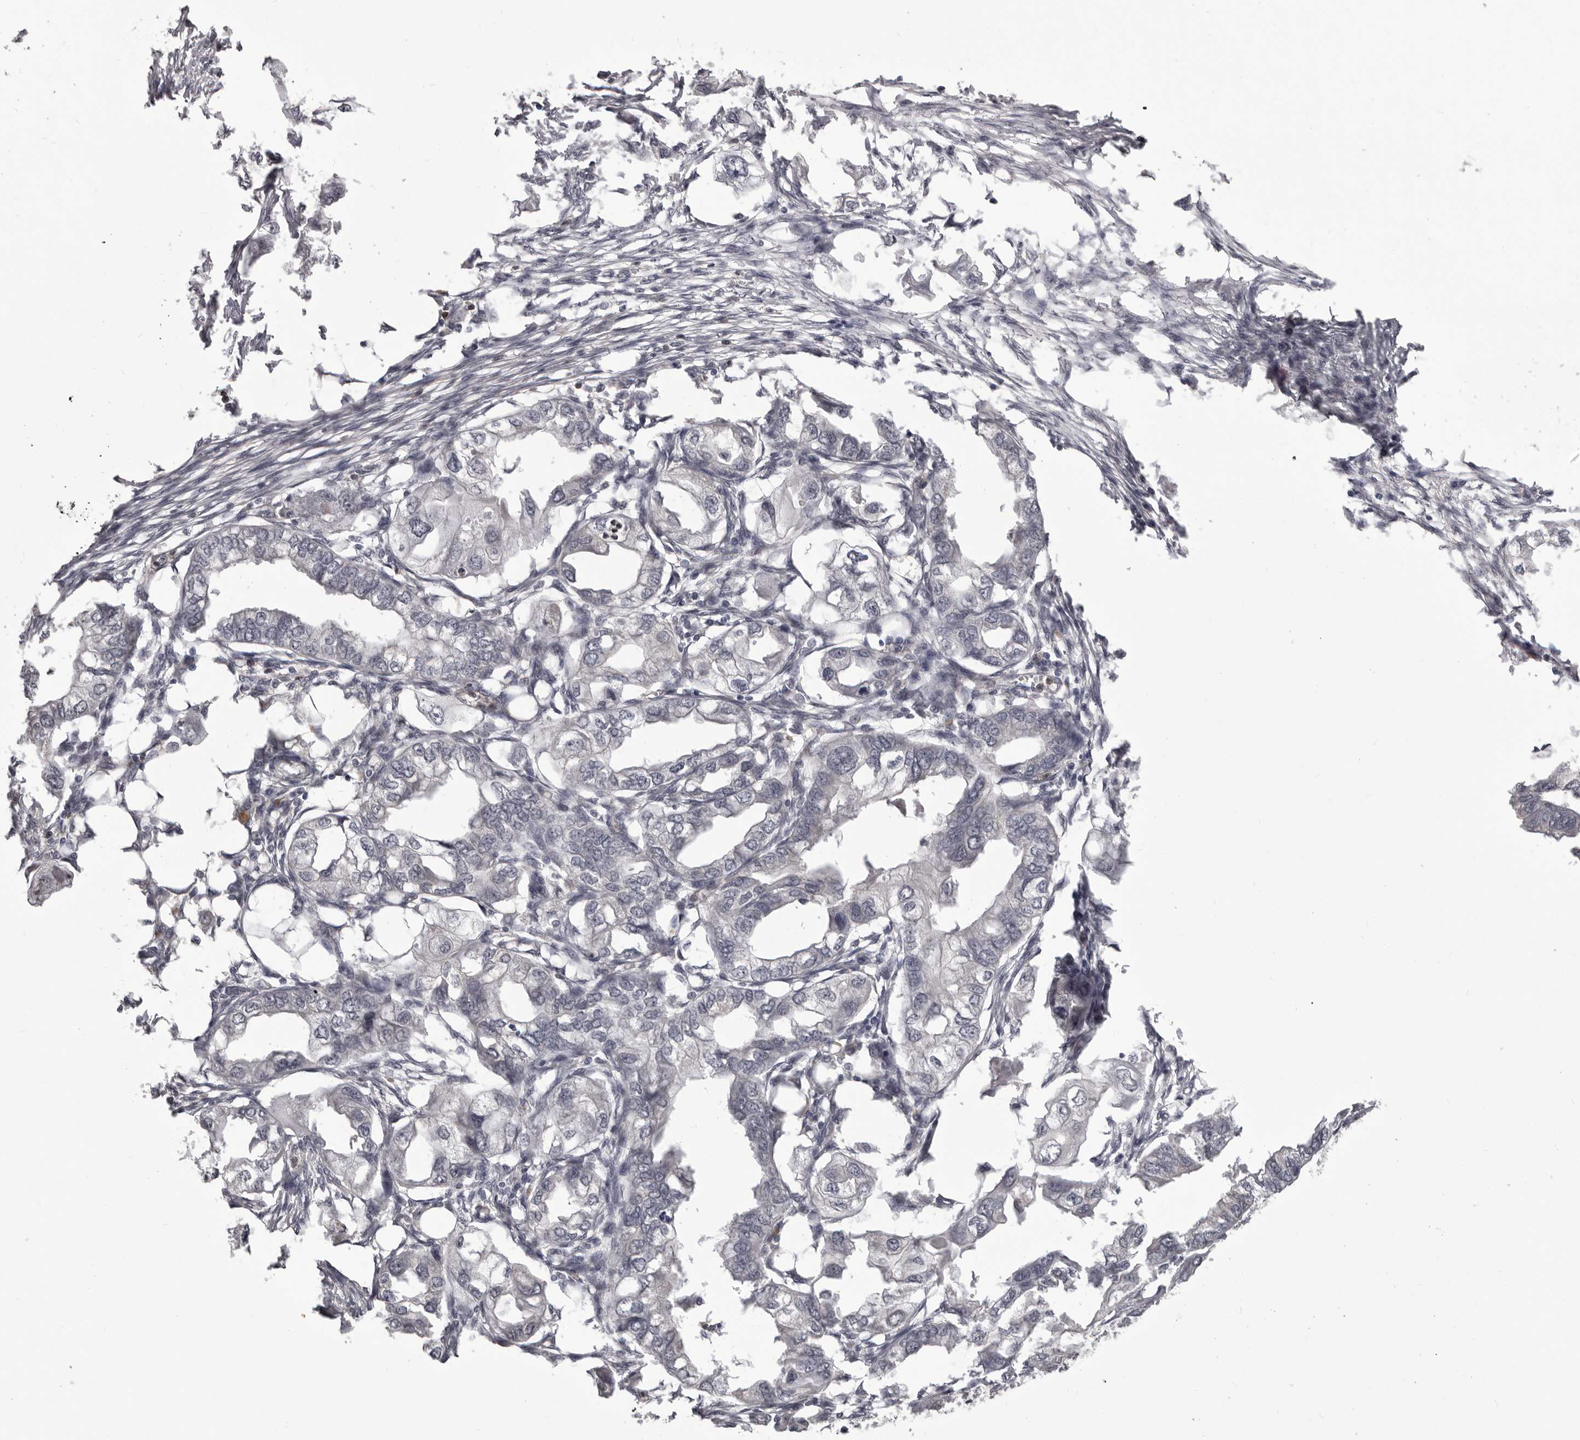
{"staining": {"intensity": "negative", "quantity": "none", "location": "none"}, "tissue": "endometrial cancer", "cell_type": "Tumor cells", "image_type": "cancer", "snomed": [{"axis": "morphology", "description": "Adenocarcinoma, NOS"}, {"axis": "morphology", "description": "Adenocarcinoma, metastatic, NOS"}, {"axis": "topography", "description": "Adipose tissue"}, {"axis": "topography", "description": "Endometrium"}], "caption": "Protein analysis of endometrial cancer displays no significant expression in tumor cells.", "gene": "RNF2", "patient": {"sex": "female", "age": 67}}